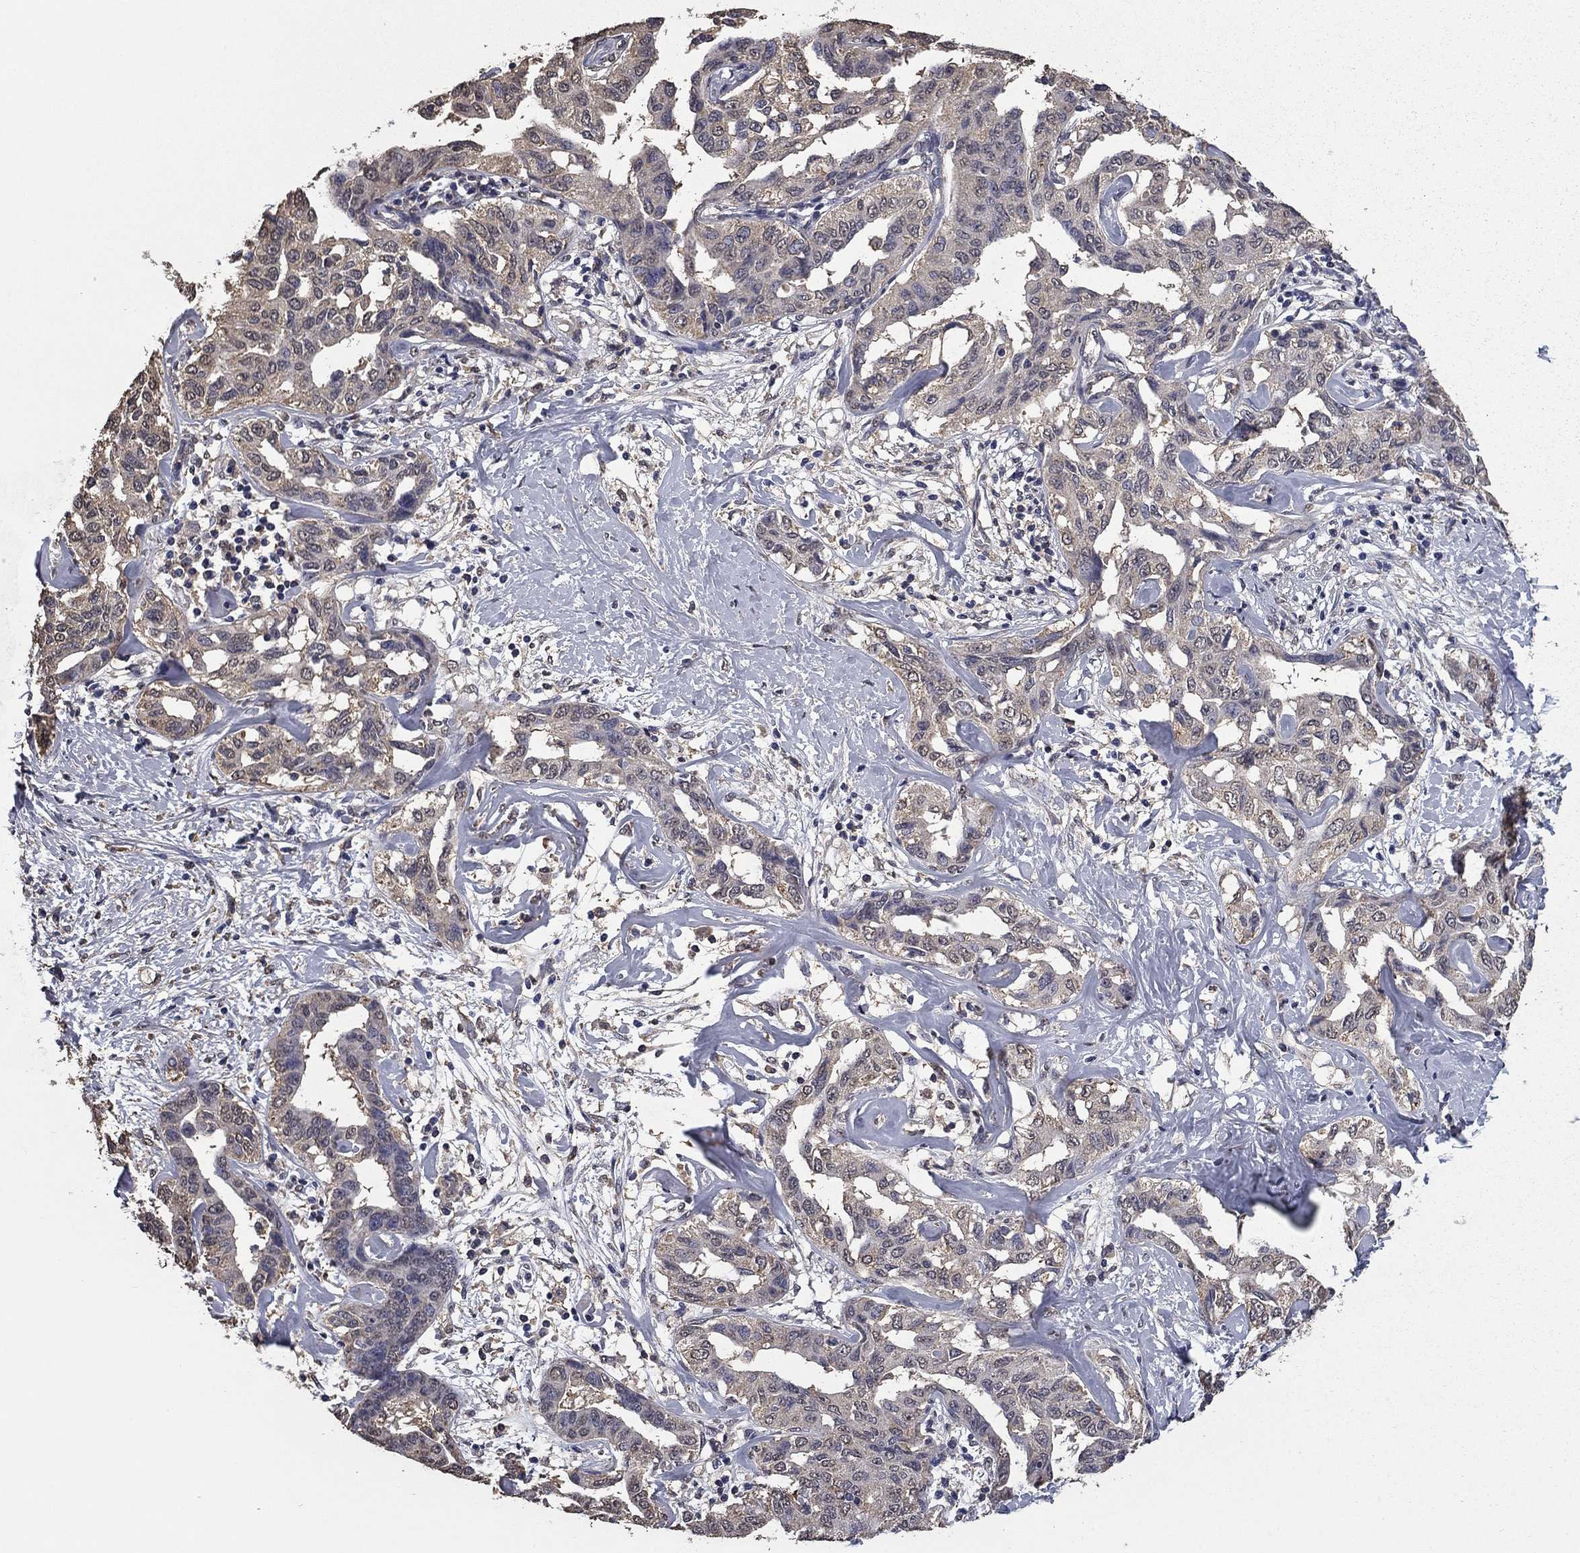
{"staining": {"intensity": "negative", "quantity": "none", "location": "none"}, "tissue": "liver cancer", "cell_type": "Tumor cells", "image_type": "cancer", "snomed": [{"axis": "morphology", "description": "Cholangiocarcinoma"}, {"axis": "topography", "description": "Liver"}], "caption": "This image is of liver cancer stained with immunohistochemistry (IHC) to label a protein in brown with the nuclei are counter-stained blue. There is no staining in tumor cells. Brightfield microscopy of IHC stained with DAB (brown) and hematoxylin (blue), captured at high magnification.", "gene": "MFAP3L", "patient": {"sex": "male", "age": 59}}